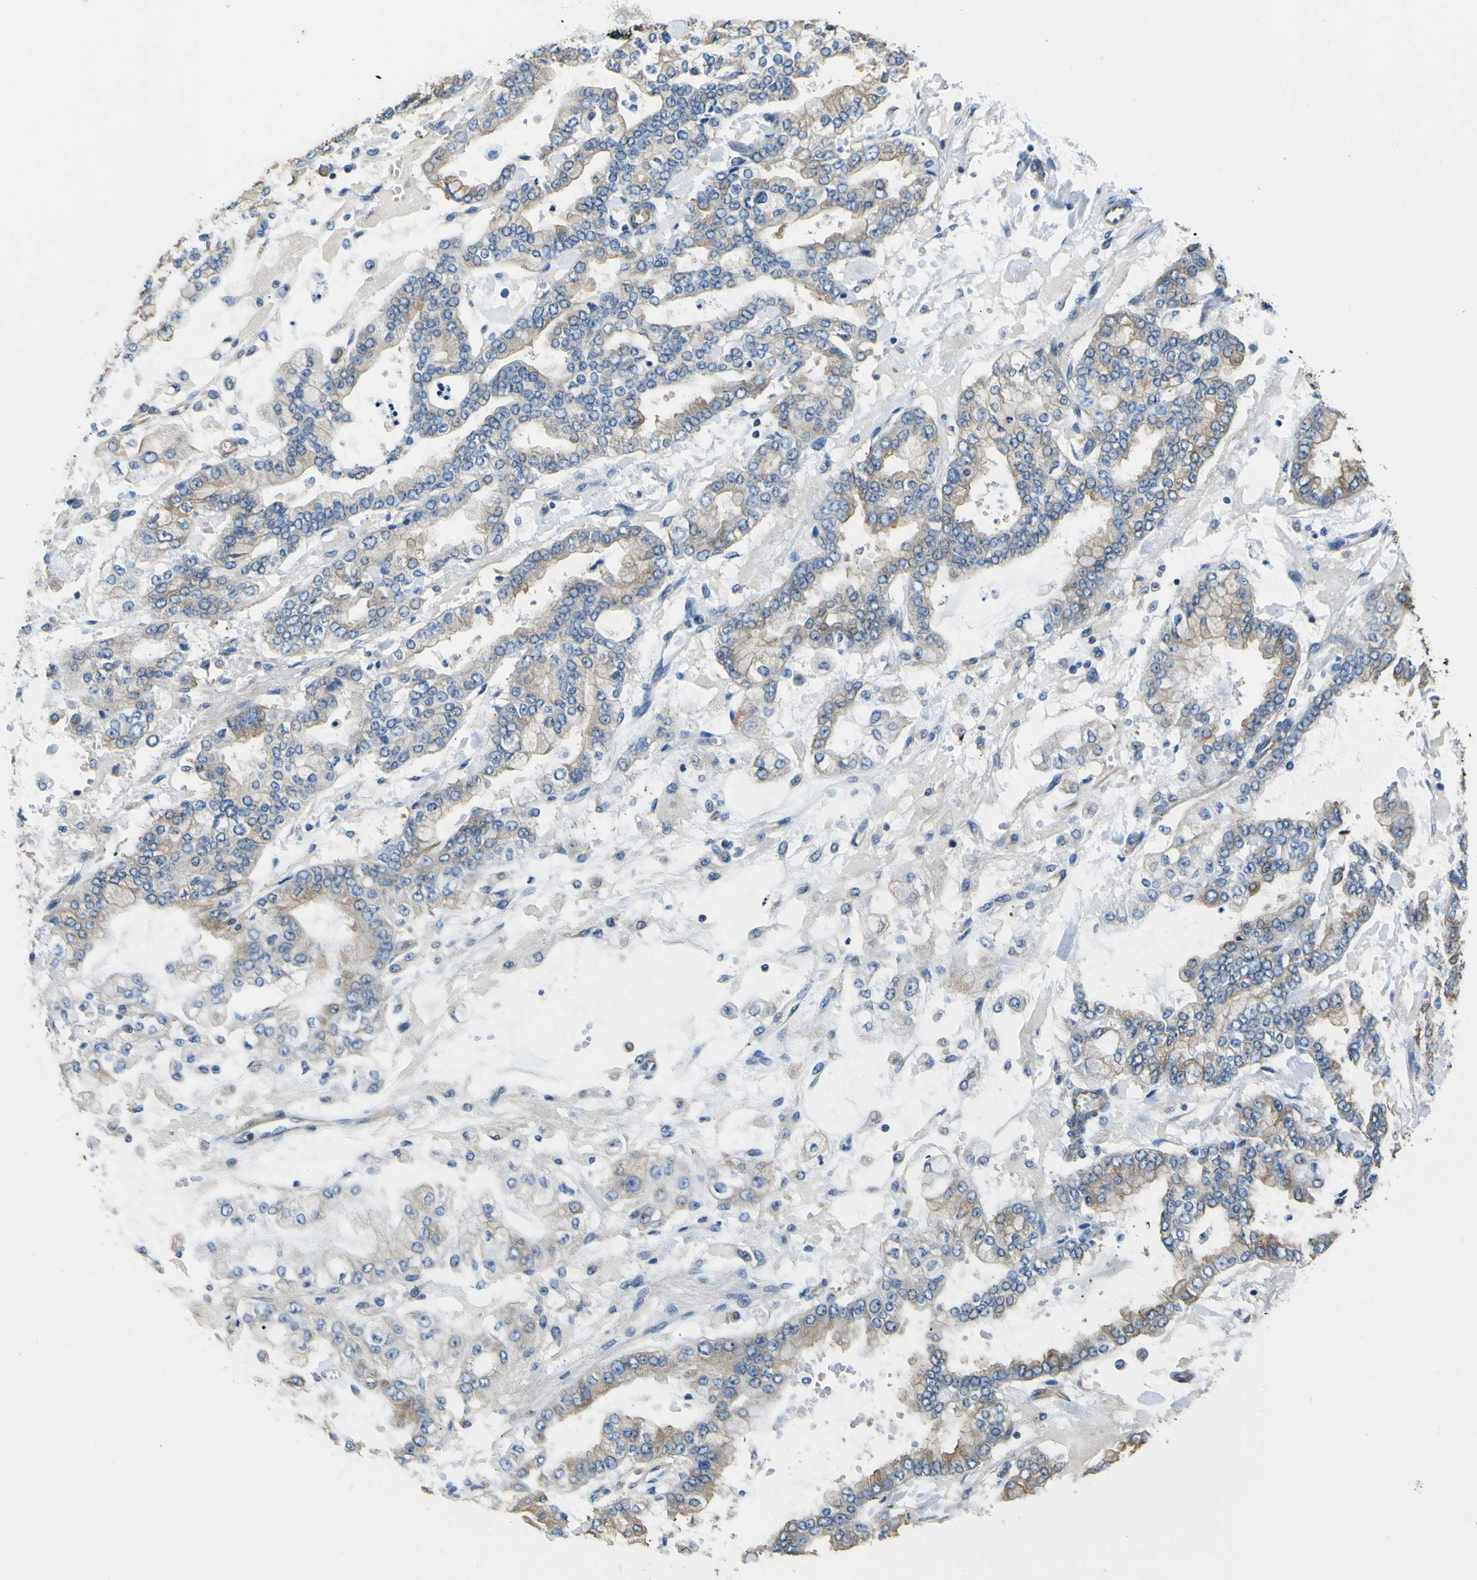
{"staining": {"intensity": "weak", "quantity": ">75%", "location": "cytoplasmic/membranous"}, "tissue": "stomach cancer", "cell_type": "Tumor cells", "image_type": "cancer", "snomed": [{"axis": "morphology", "description": "Normal tissue, NOS"}, {"axis": "morphology", "description": "Adenocarcinoma, NOS"}, {"axis": "topography", "description": "Stomach, upper"}, {"axis": "topography", "description": "Stomach"}], "caption": "The photomicrograph demonstrates staining of stomach cancer, revealing weak cytoplasmic/membranous protein expression (brown color) within tumor cells.", "gene": "TUBB", "patient": {"sex": "male", "age": 76}}